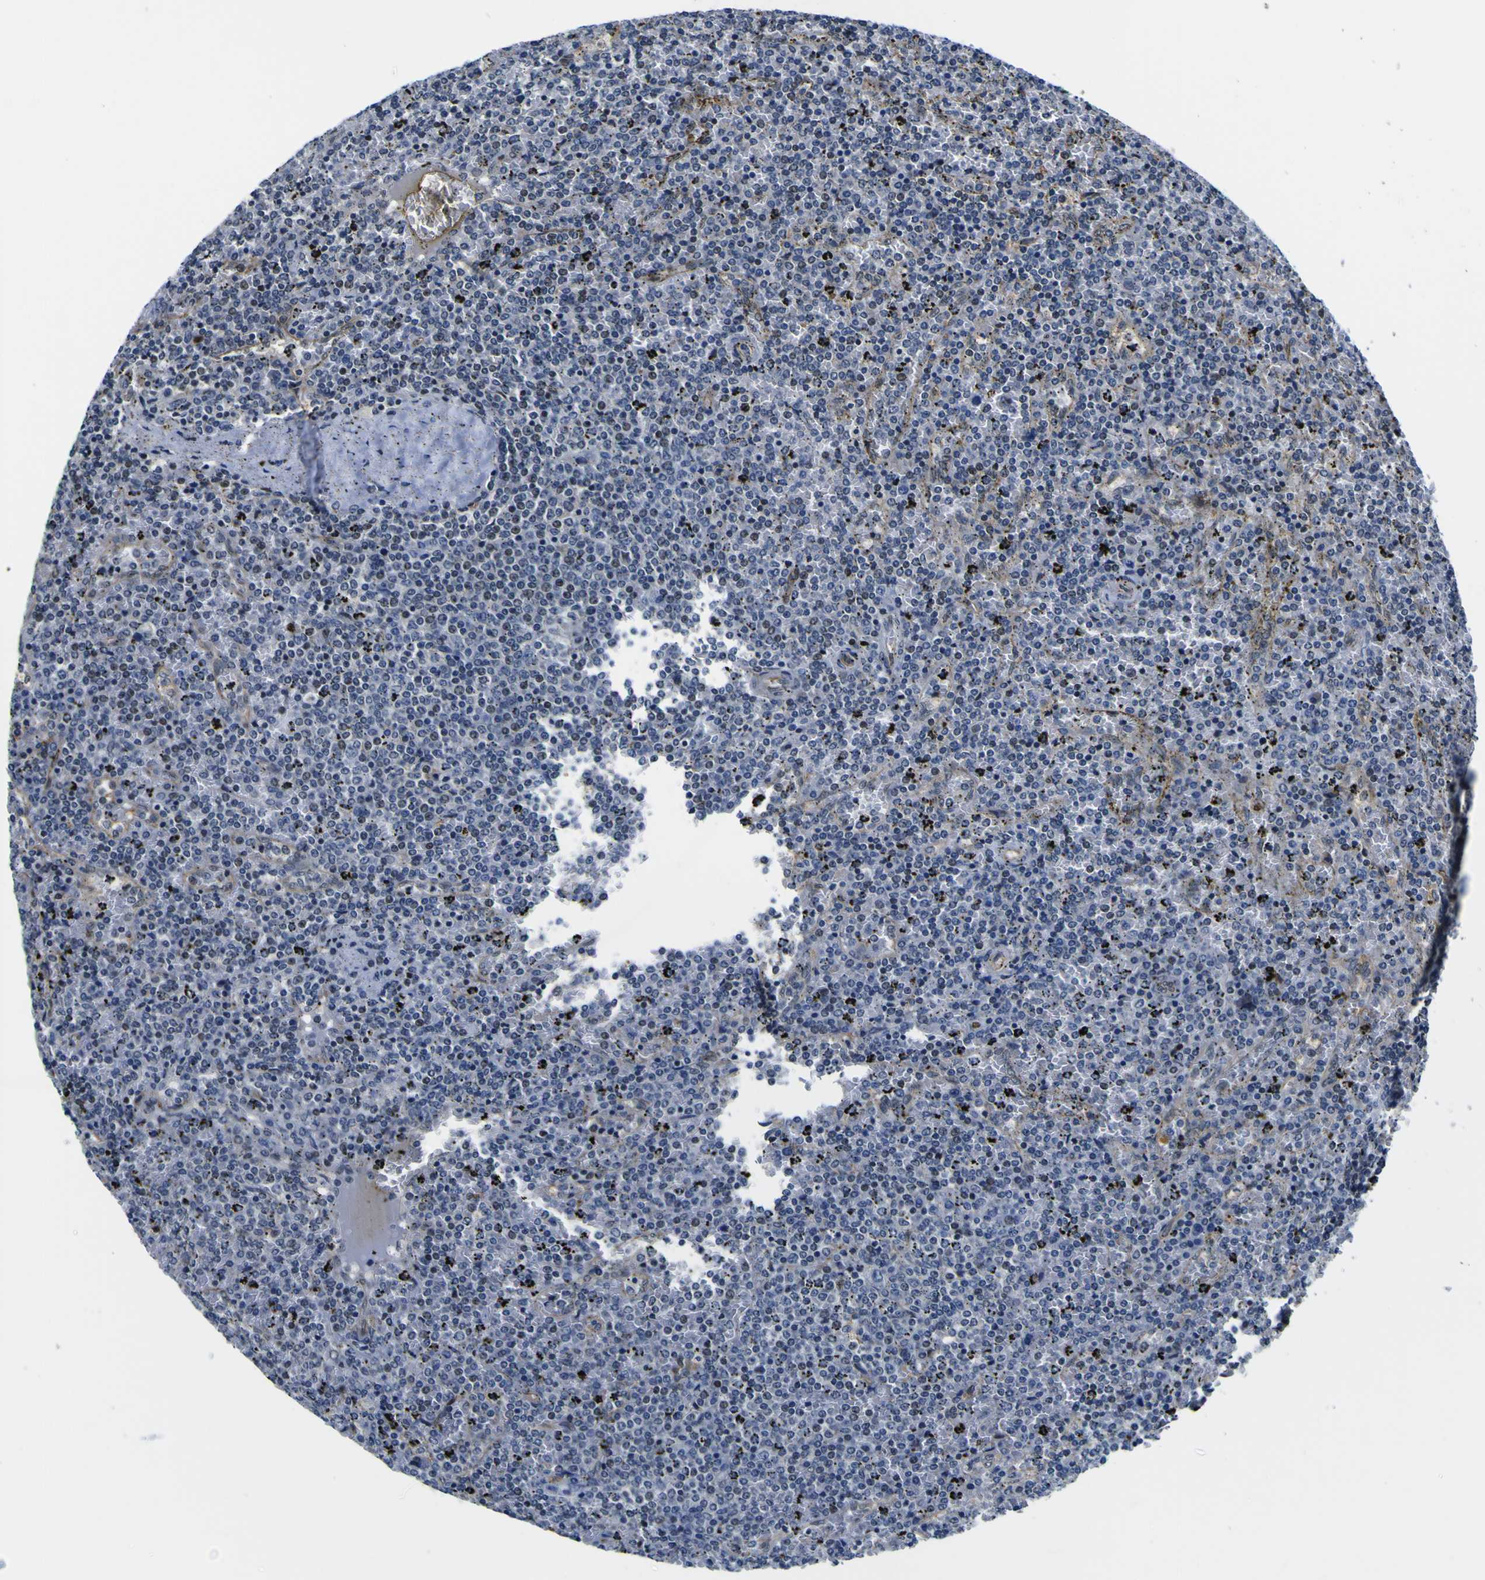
{"staining": {"intensity": "negative", "quantity": "none", "location": "none"}, "tissue": "lymphoma", "cell_type": "Tumor cells", "image_type": "cancer", "snomed": [{"axis": "morphology", "description": "Malignant lymphoma, non-Hodgkin's type, Low grade"}, {"axis": "topography", "description": "Spleen"}], "caption": "Tumor cells are negative for brown protein staining in lymphoma. The staining is performed using DAB (3,3'-diaminobenzidine) brown chromogen with nuclei counter-stained in using hematoxylin.", "gene": "POSTN", "patient": {"sex": "female", "age": 77}}